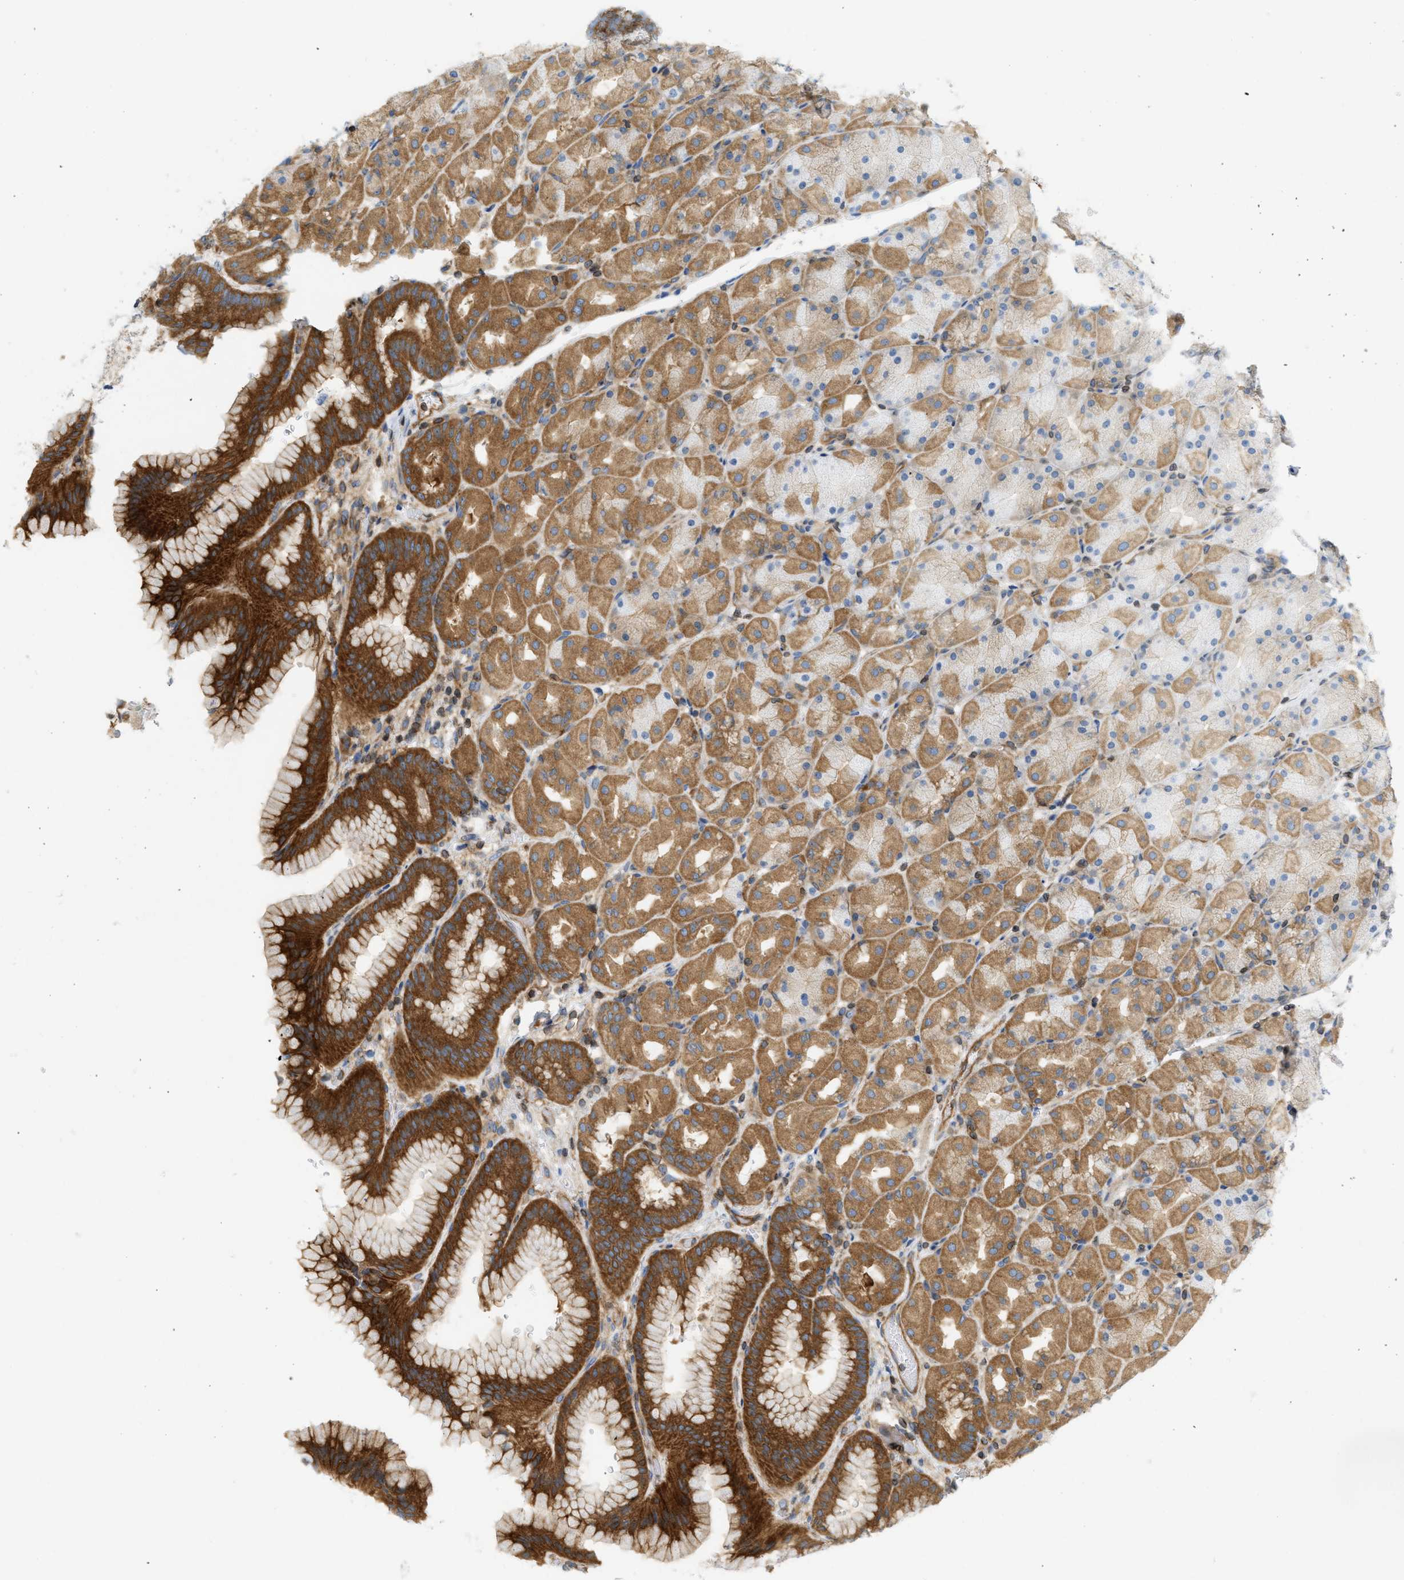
{"staining": {"intensity": "strong", "quantity": "25%-75%", "location": "cytoplasmic/membranous"}, "tissue": "stomach", "cell_type": "Glandular cells", "image_type": "normal", "snomed": [{"axis": "morphology", "description": "Normal tissue, NOS"}, {"axis": "morphology", "description": "Carcinoid, malignant, NOS"}, {"axis": "topography", "description": "Stomach, upper"}], "caption": "Human stomach stained with a brown dye demonstrates strong cytoplasmic/membranous positive positivity in about 25%-75% of glandular cells.", "gene": "STRN", "patient": {"sex": "male", "age": 39}}